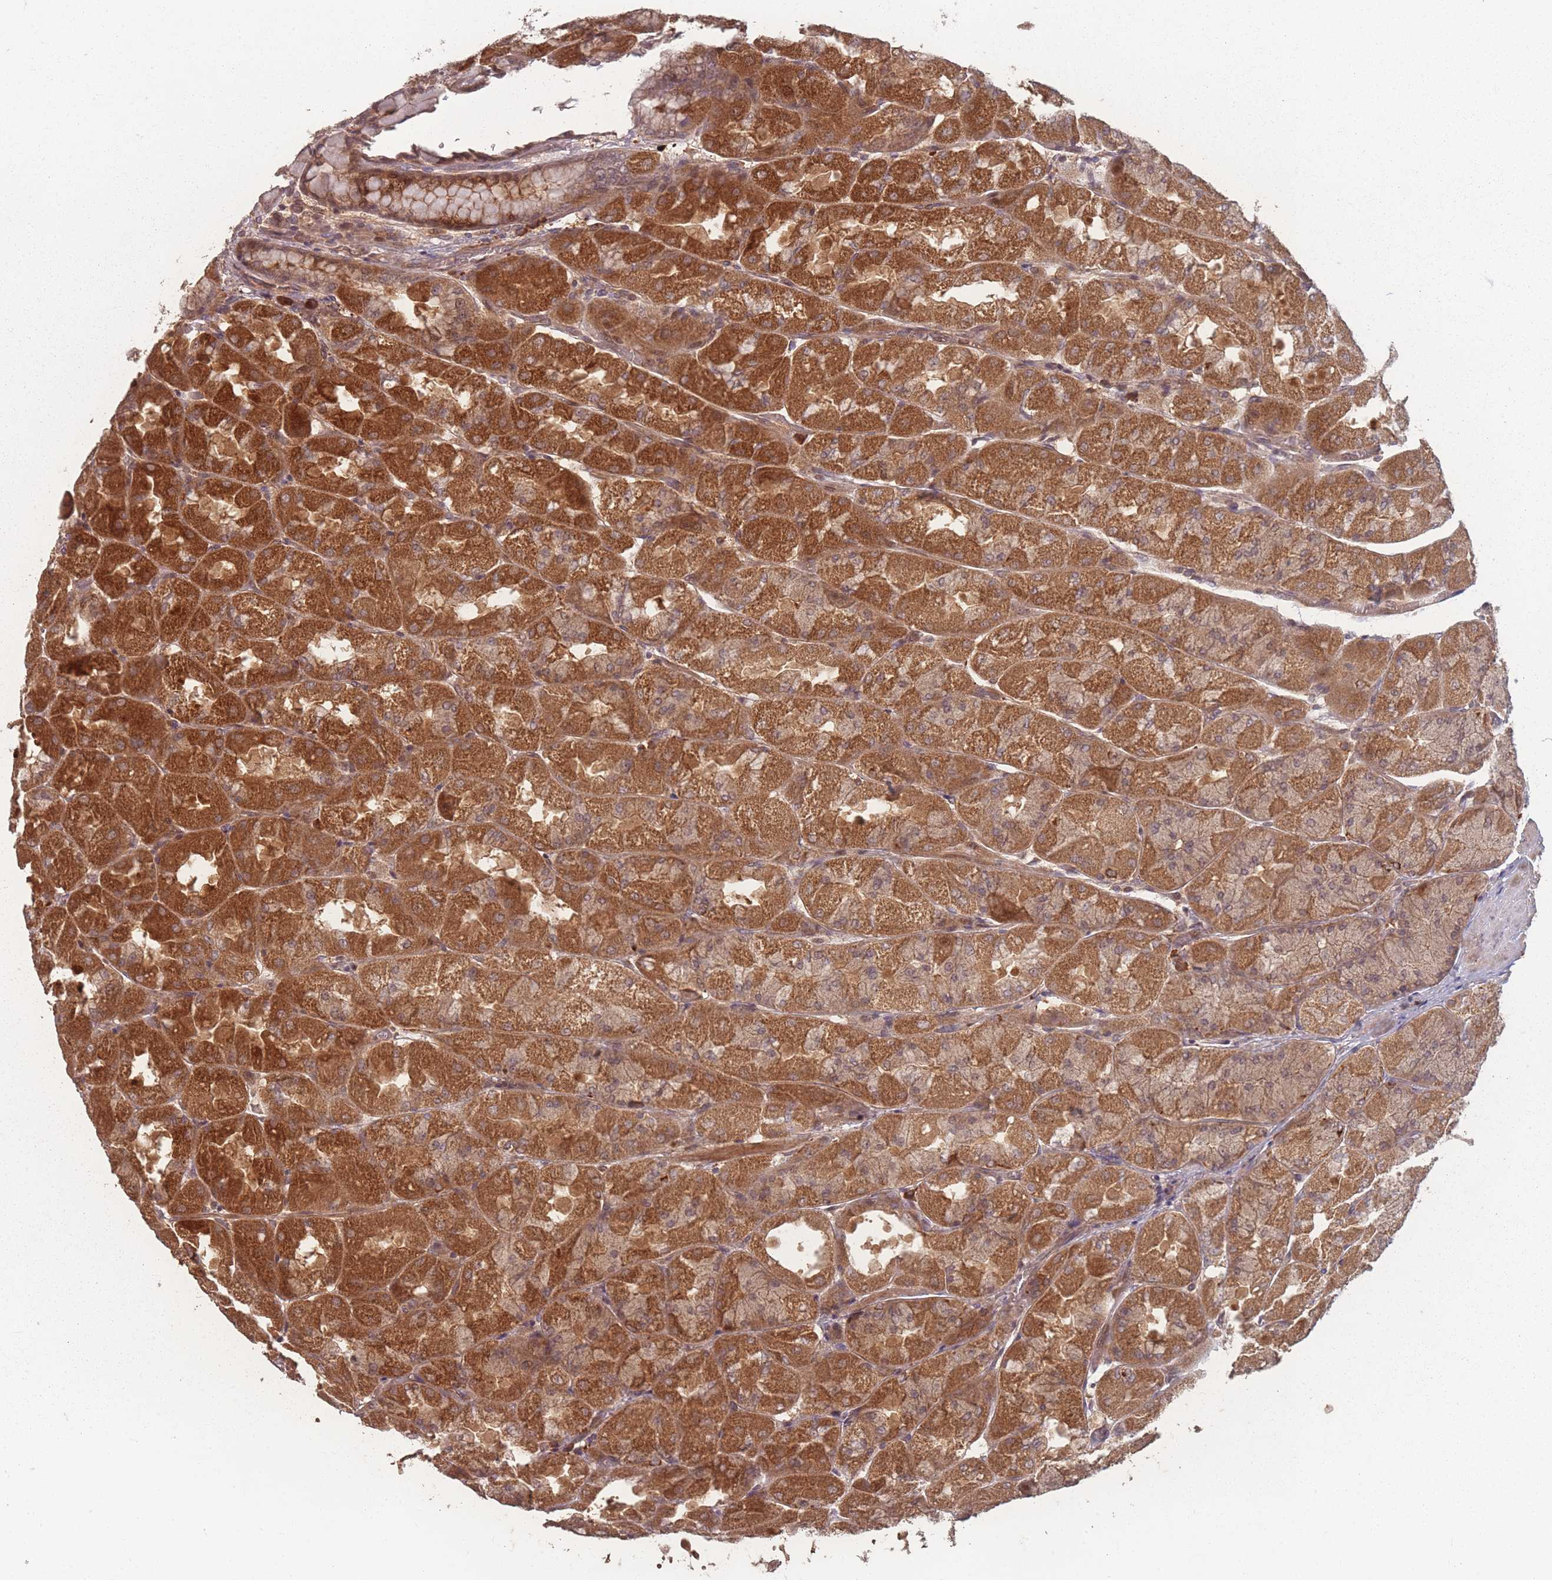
{"staining": {"intensity": "strong", "quantity": ">75%", "location": "cytoplasmic/membranous"}, "tissue": "stomach", "cell_type": "Glandular cells", "image_type": "normal", "snomed": [{"axis": "morphology", "description": "Normal tissue, NOS"}, {"axis": "topography", "description": "Stomach"}], "caption": "Protein staining of unremarkable stomach displays strong cytoplasmic/membranous staining in about >75% of glandular cells. The staining was performed using DAB to visualize the protein expression in brown, while the nuclei were stained in blue with hematoxylin (Magnification: 20x).", "gene": "HAGH", "patient": {"sex": "female", "age": 61}}